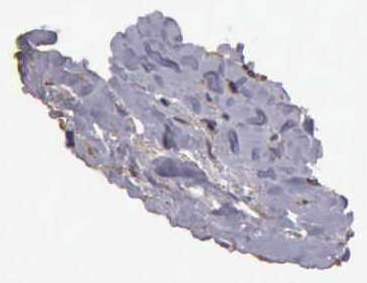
{"staining": {"intensity": "negative", "quantity": "none", "location": "none"}, "tissue": "thyroid cancer", "cell_type": "Tumor cells", "image_type": "cancer", "snomed": [{"axis": "morphology", "description": "Papillary adenocarcinoma, NOS"}, {"axis": "topography", "description": "Thyroid gland"}], "caption": "Tumor cells are negative for brown protein staining in thyroid cancer.", "gene": "BMX", "patient": {"sex": "male", "age": 87}}